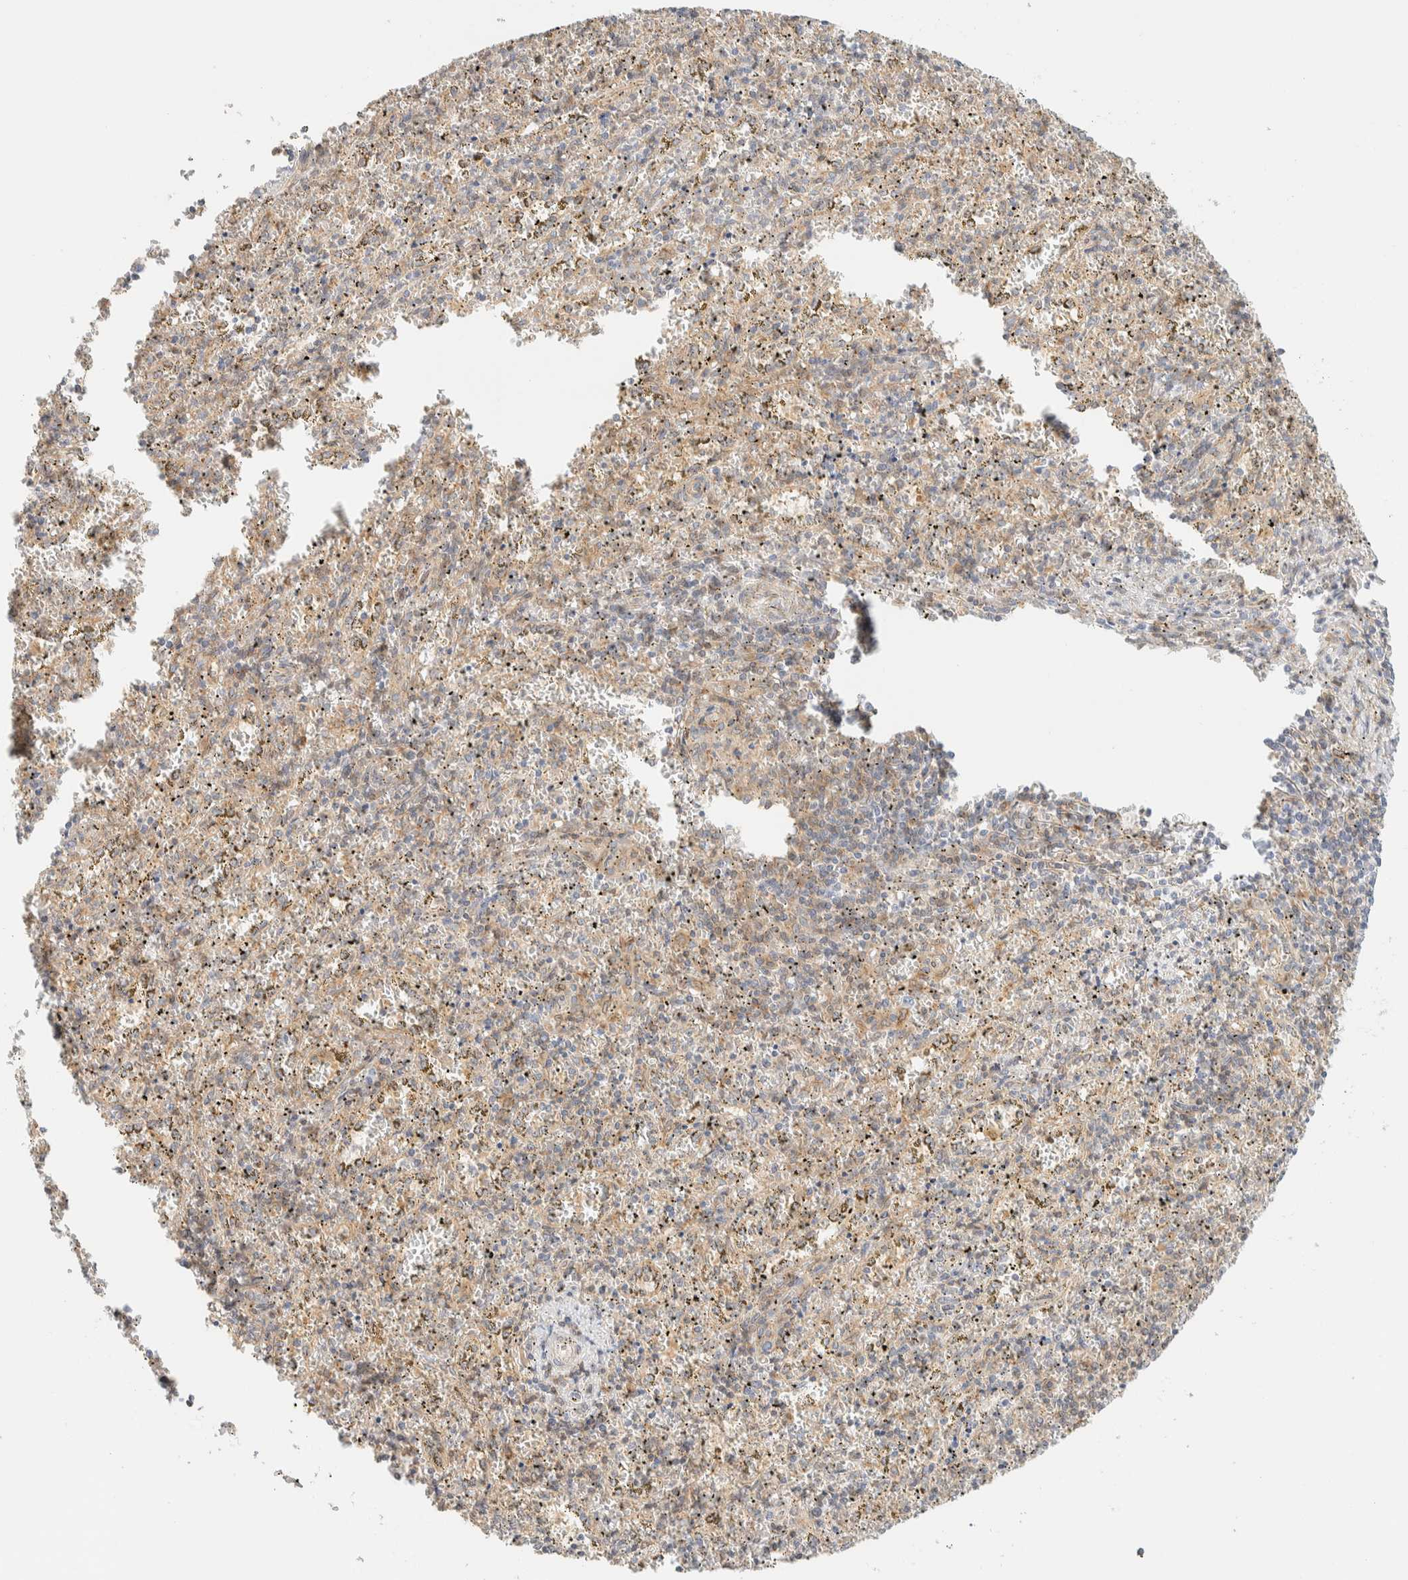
{"staining": {"intensity": "weak", "quantity": "25%-75%", "location": "cytoplasmic/membranous"}, "tissue": "spleen", "cell_type": "Cells in red pulp", "image_type": "normal", "snomed": [{"axis": "morphology", "description": "Normal tissue, NOS"}, {"axis": "topography", "description": "Spleen"}], "caption": "Brown immunohistochemical staining in unremarkable spleen demonstrates weak cytoplasmic/membranous positivity in about 25%-75% of cells in red pulp. (DAB (3,3'-diaminobenzidine) IHC with brightfield microscopy, high magnification).", "gene": "NT5C", "patient": {"sex": "male", "age": 11}}